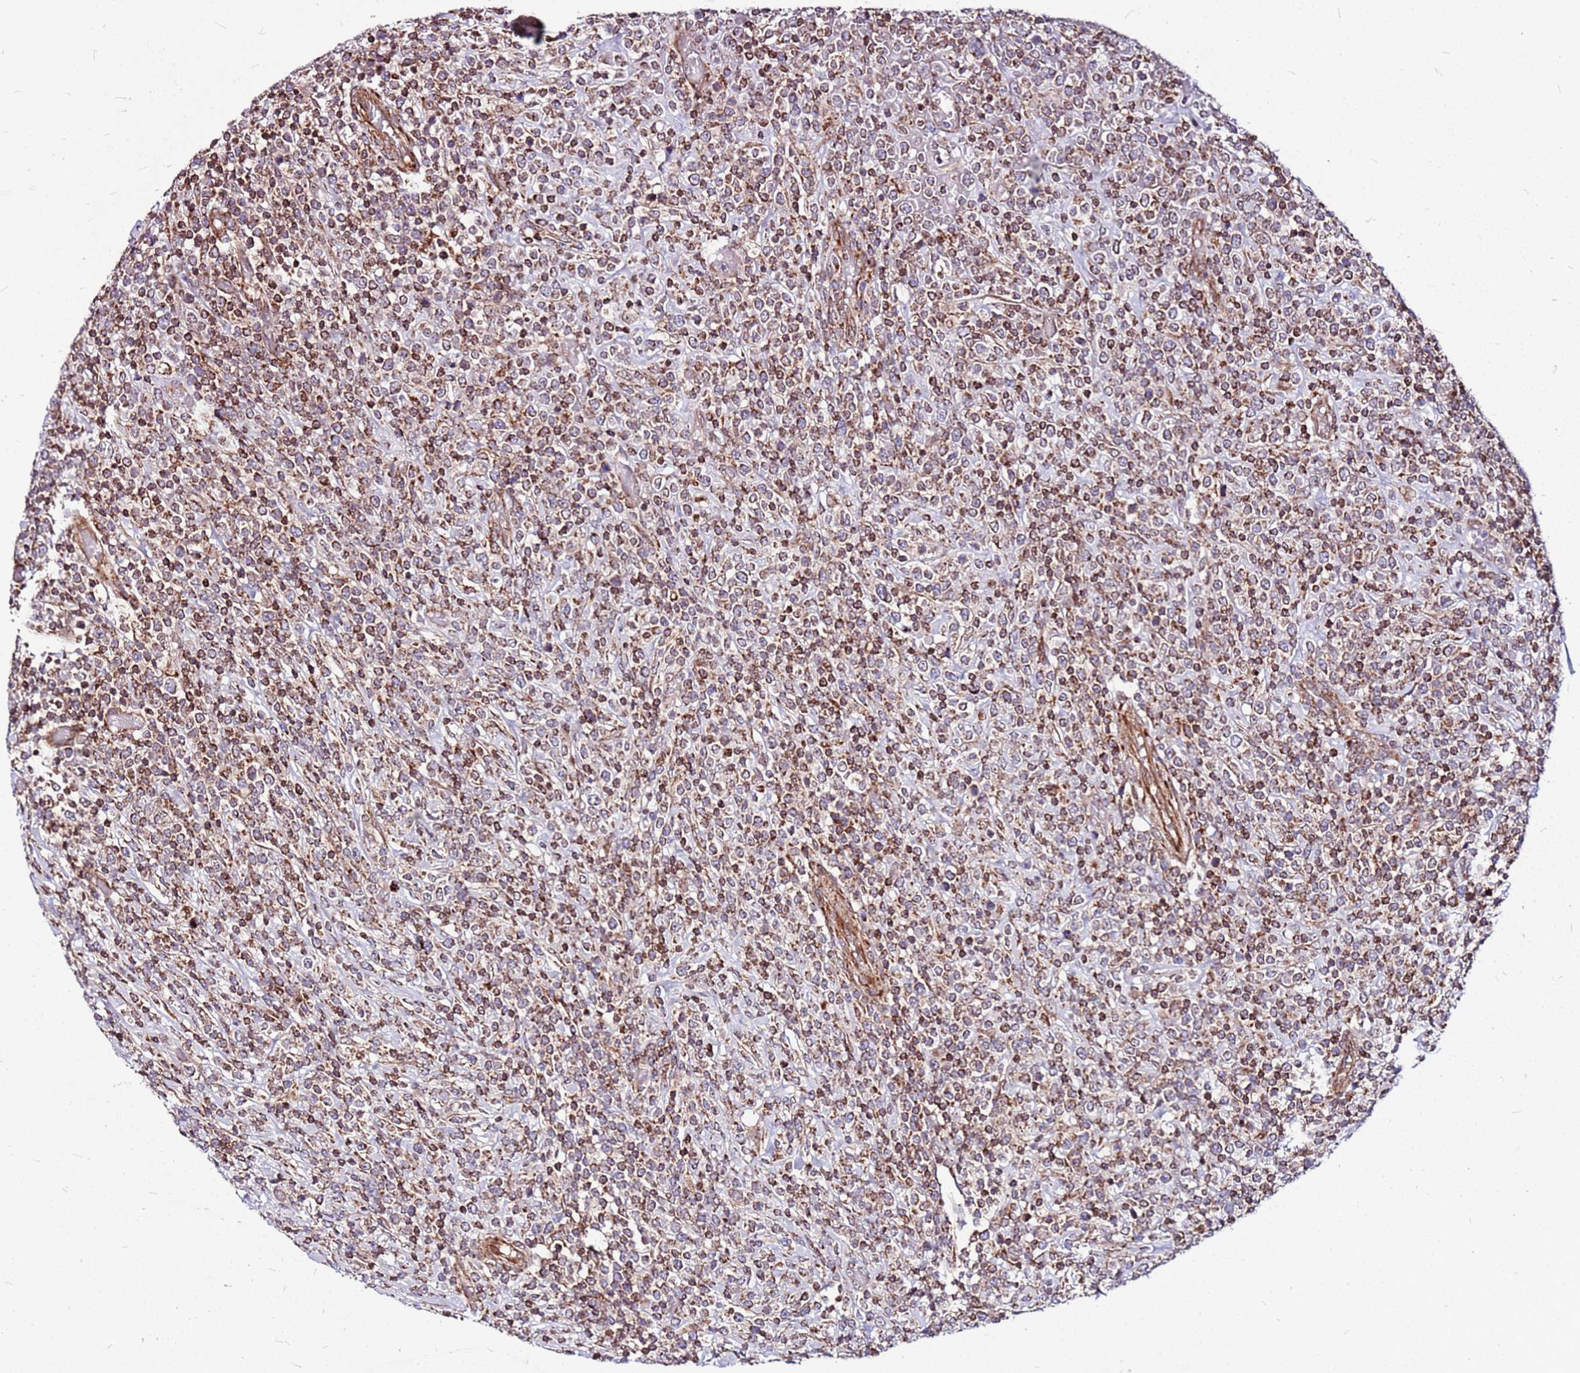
{"staining": {"intensity": "moderate", "quantity": ">75%", "location": "cytoplasmic/membranous"}, "tissue": "lymphoma", "cell_type": "Tumor cells", "image_type": "cancer", "snomed": [{"axis": "morphology", "description": "Malignant lymphoma, non-Hodgkin's type, High grade"}, {"axis": "topography", "description": "Colon"}], "caption": "Protein staining of high-grade malignant lymphoma, non-Hodgkin's type tissue demonstrates moderate cytoplasmic/membranous staining in about >75% of tumor cells.", "gene": "OR51T1", "patient": {"sex": "female", "age": 53}}